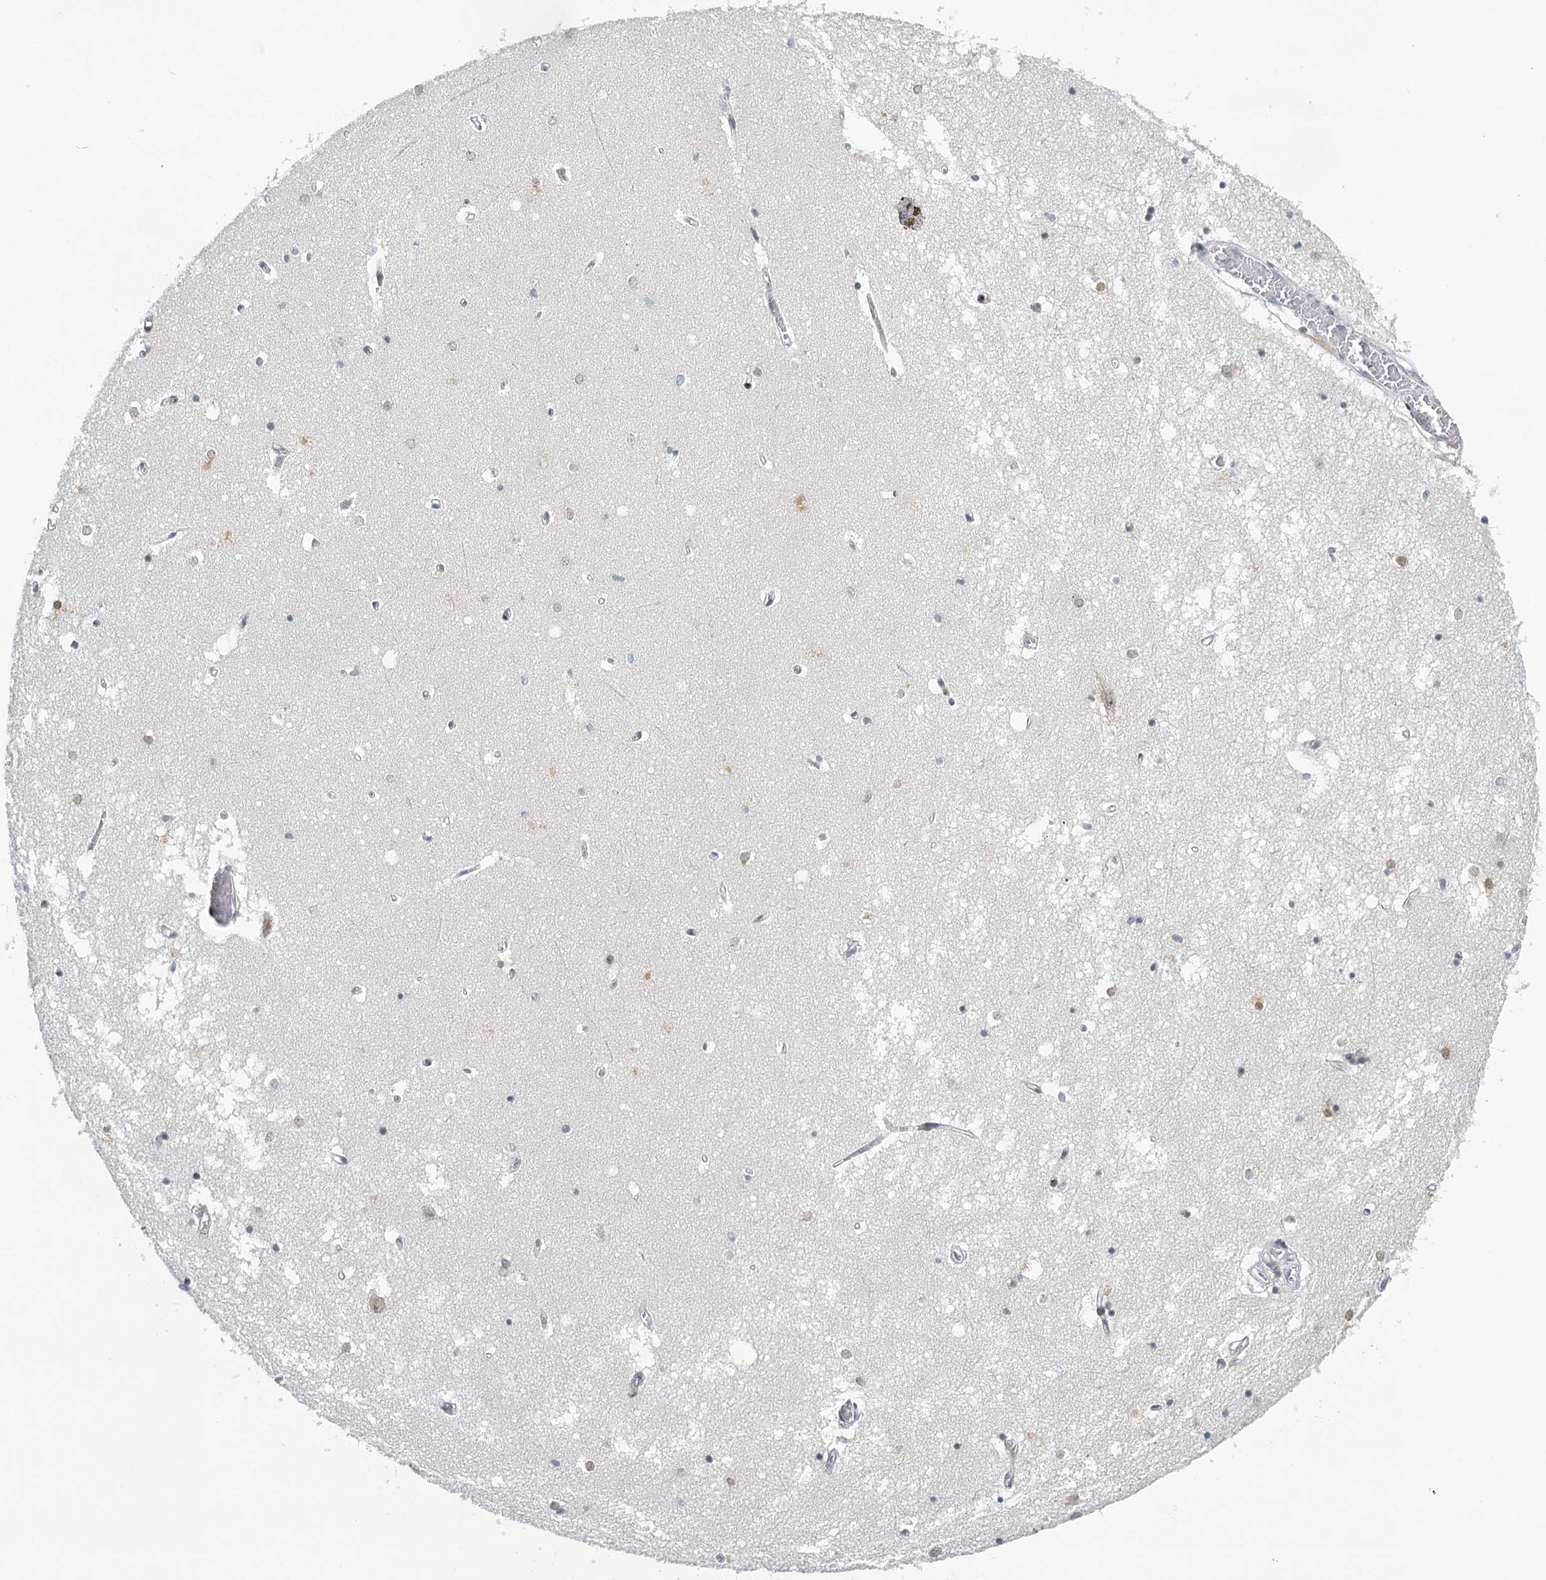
{"staining": {"intensity": "weak", "quantity": "<25%", "location": "nuclear"}, "tissue": "hippocampus", "cell_type": "Glial cells", "image_type": "normal", "snomed": [{"axis": "morphology", "description": "Normal tissue, NOS"}, {"axis": "topography", "description": "Hippocampus"}], "caption": "There is no significant staining in glial cells of hippocampus. (DAB immunohistochemistry (IHC) with hematoxylin counter stain).", "gene": "TREX1", "patient": {"sex": "male", "age": 70}}